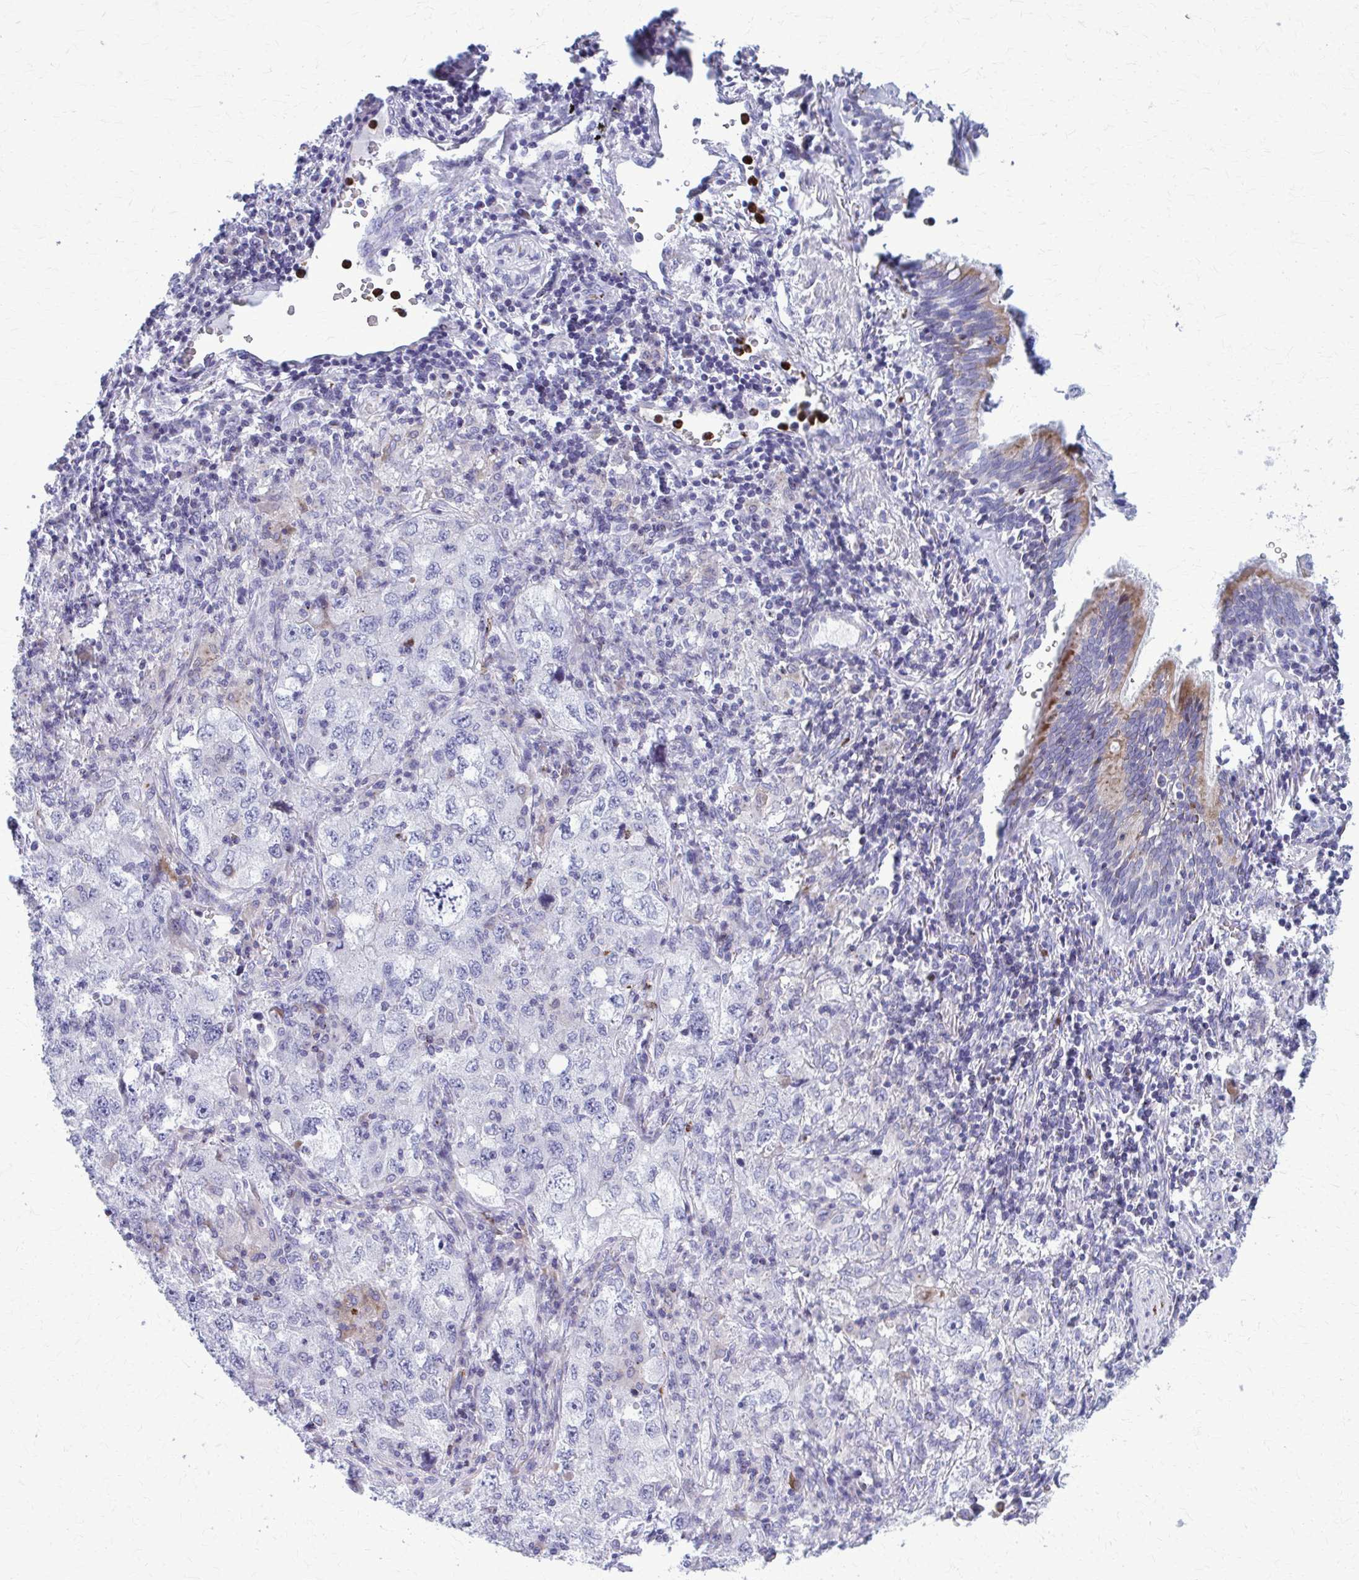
{"staining": {"intensity": "negative", "quantity": "none", "location": "none"}, "tissue": "lung cancer", "cell_type": "Tumor cells", "image_type": "cancer", "snomed": [{"axis": "morphology", "description": "Adenocarcinoma, NOS"}, {"axis": "topography", "description": "Lung"}], "caption": "Photomicrograph shows no protein positivity in tumor cells of lung cancer tissue. The staining was performed using DAB to visualize the protein expression in brown, while the nuclei were stained in blue with hematoxylin (Magnification: 20x).", "gene": "PEDS1", "patient": {"sex": "female", "age": 57}}